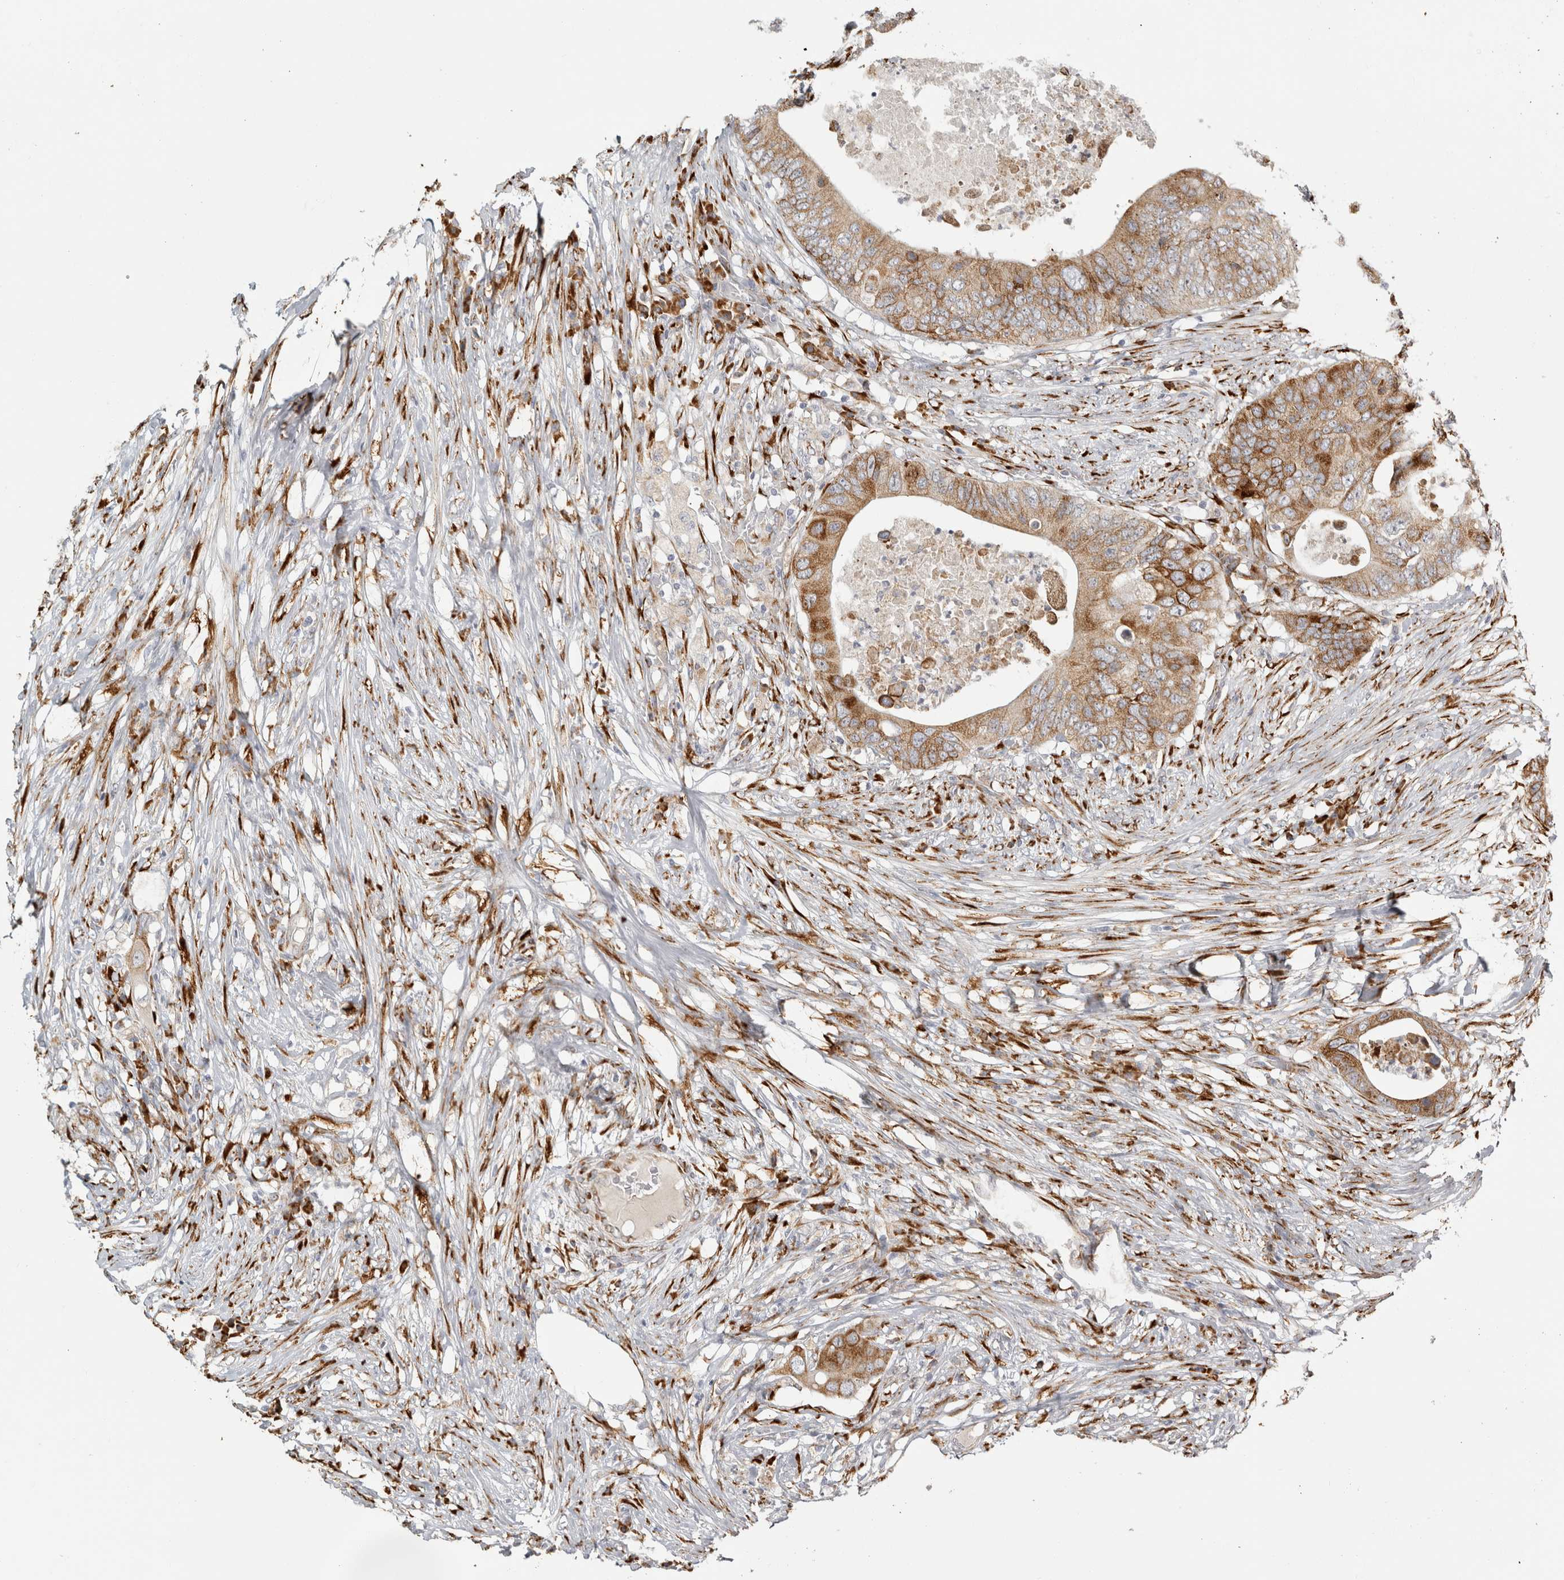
{"staining": {"intensity": "moderate", "quantity": "25%-75%", "location": "cytoplasmic/membranous"}, "tissue": "colorectal cancer", "cell_type": "Tumor cells", "image_type": "cancer", "snomed": [{"axis": "morphology", "description": "Adenocarcinoma, NOS"}, {"axis": "topography", "description": "Colon"}], "caption": "High-magnification brightfield microscopy of colorectal cancer stained with DAB (brown) and counterstained with hematoxylin (blue). tumor cells exhibit moderate cytoplasmic/membranous expression is appreciated in about25%-75% of cells. (Stains: DAB in brown, nuclei in blue, Microscopy: brightfield microscopy at high magnification).", "gene": "OSTN", "patient": {"sex": "male", "age": 71}}